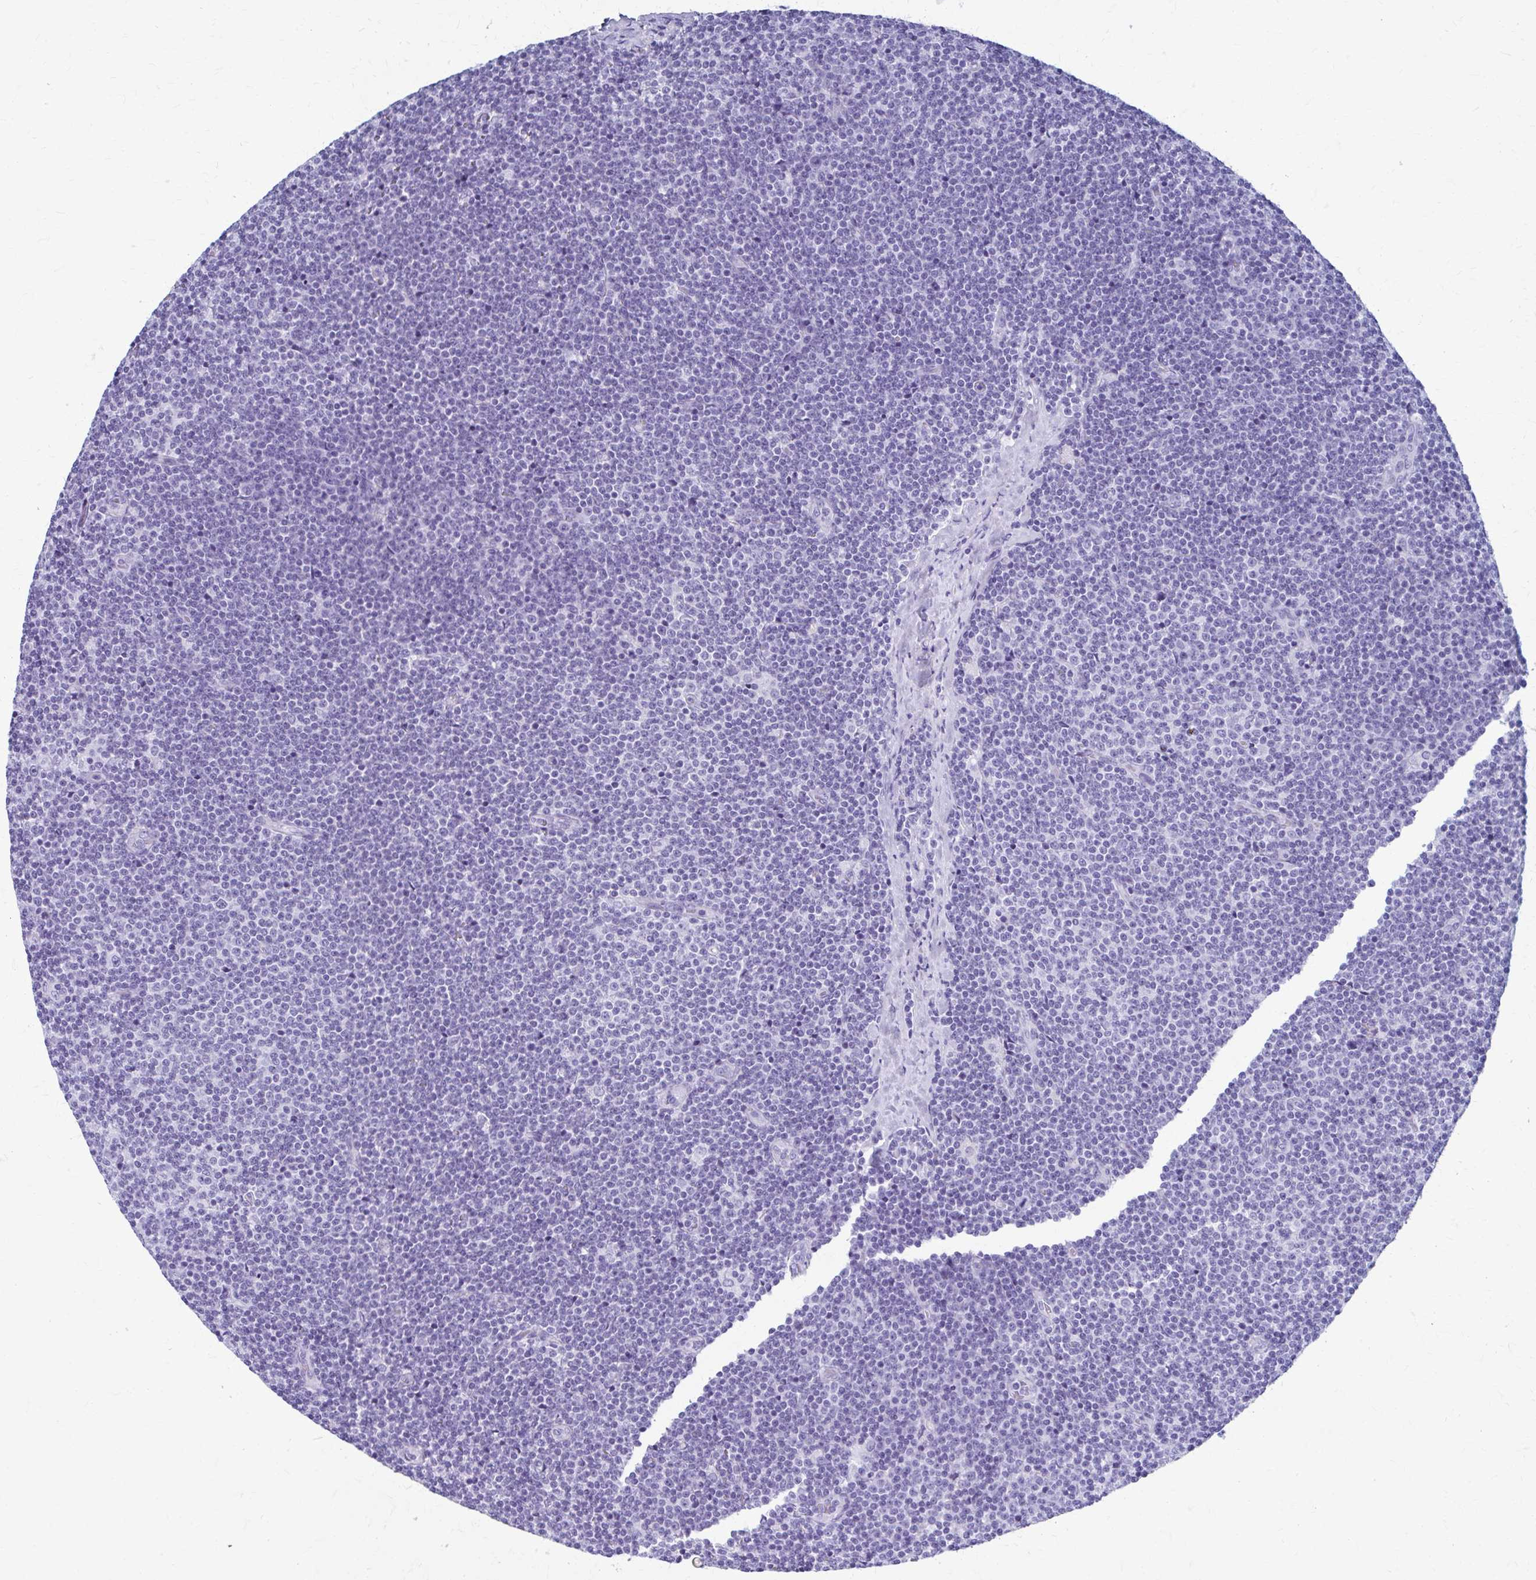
{"staining": {"intensity": "negative", "quantity": "none", "location": "none"}, "tissue": "lymphoma", "cell_type": "Tumor cells", "image_type": "cancer", "snomed": [{"axis": "morphology", "description": "Malignant lymphoma, non-Hodgkin's type, Low grade"}, {"axis": "topography", "description": "Lymph node"}], "caption": "High magnification brightfield microscopy of lymphoma stained with DAB (3,3'-diaminobenzidine) (brown) and counterstained with hematoxylin (blue): tumor cells show no significant staining.", "gene": "CELF5", "patient": {"sex": "male", "age": 48}}